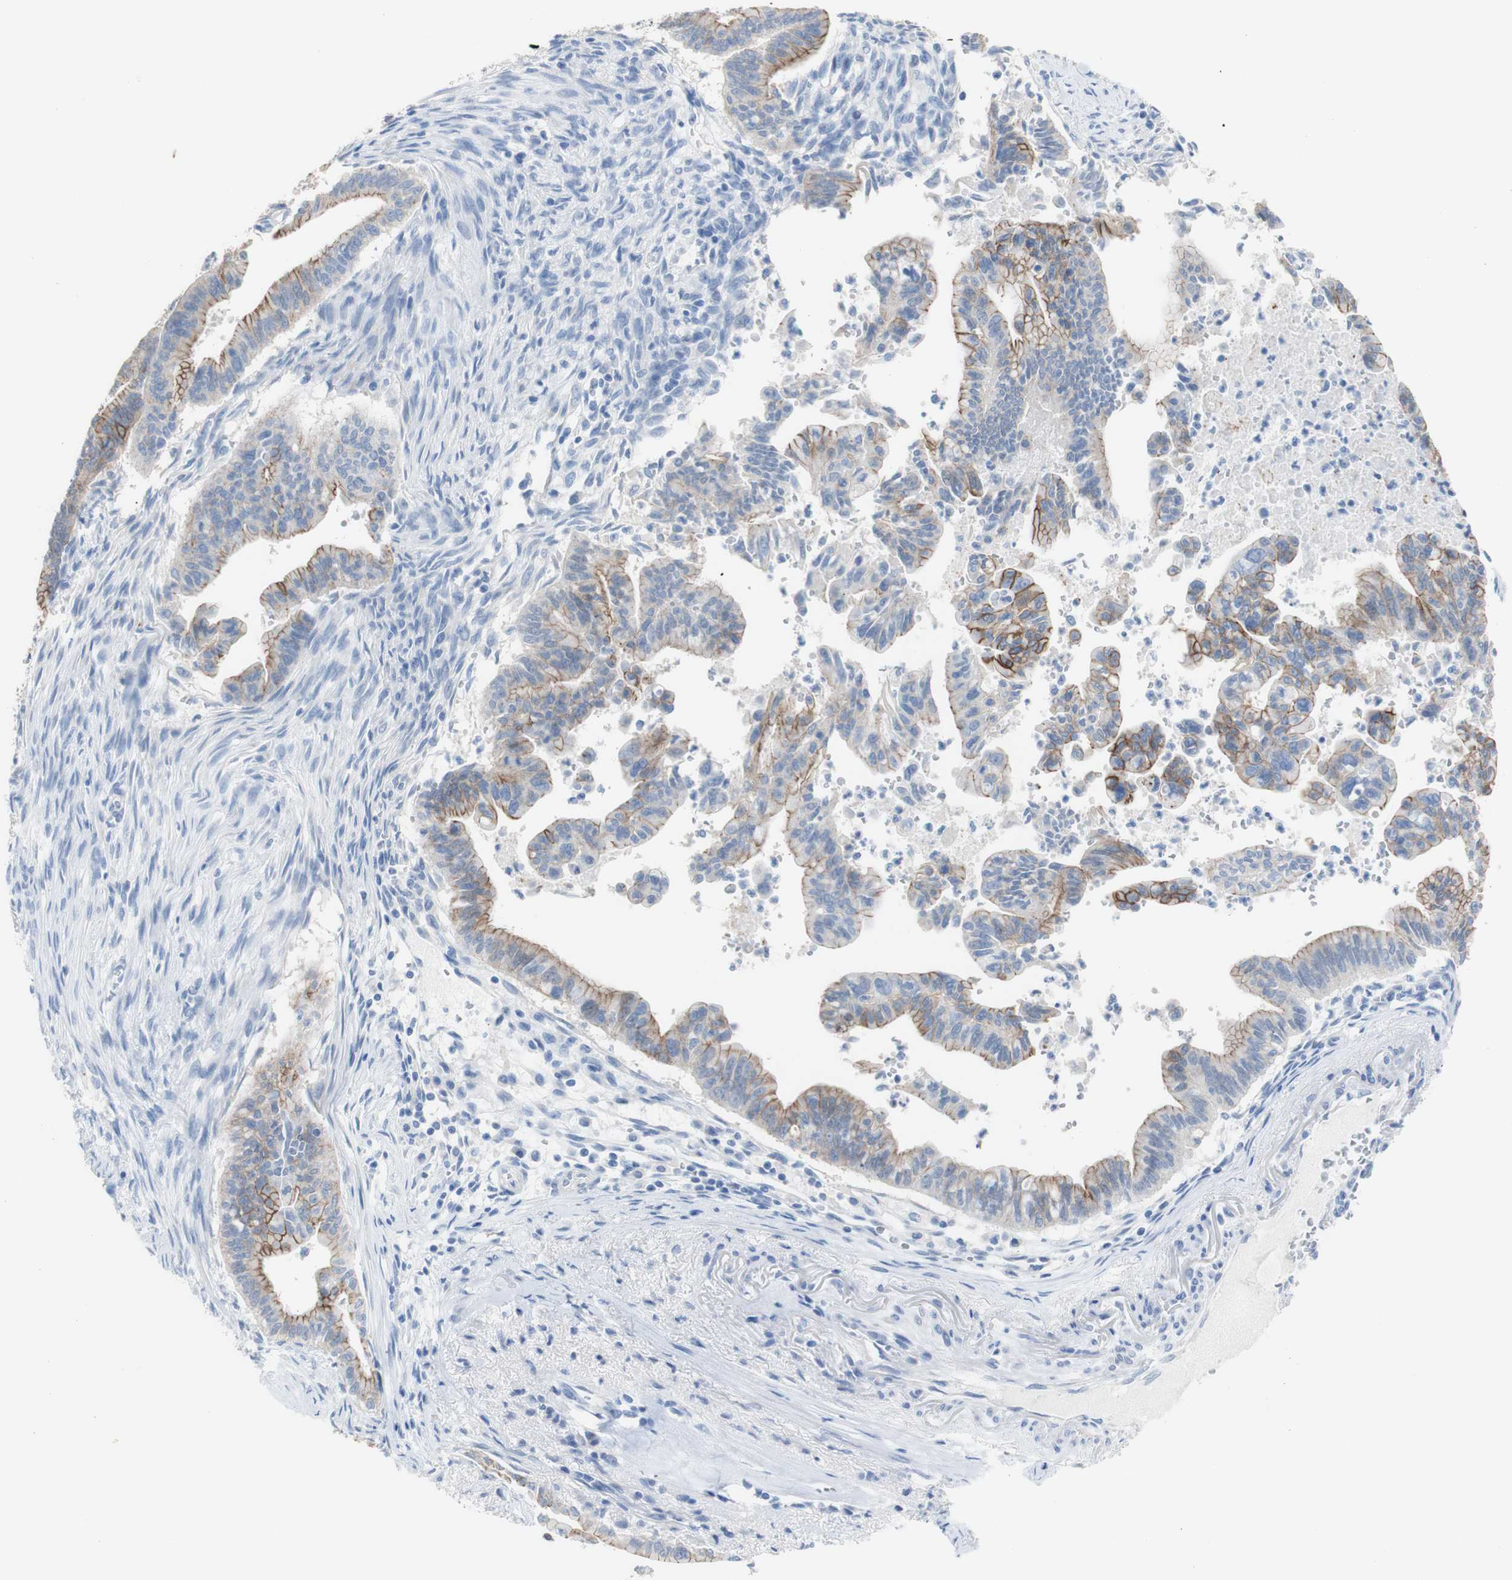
{"staining": {"intensity": "moderate", "quantity": "25%-75%", "location": "cytoplasmic/membranous"}, "tissue": "pancreatic cancer", "cell_type": "Tumor cells", "image_type": "cancer", "snomed": [{"axis": "morphology", "description": "Adenocarcinoma, NOS"}, {"axis": "topography", "description": "Pancreas"}], "caption": "Pancreatic cancer stained with a brown dye exhibits moderate cytoplasmic/membranous positive staining in approximately 25%-75% of tumor cells.", "gene": "DSC2", "patient": {"sex": "male", "age": 70}}